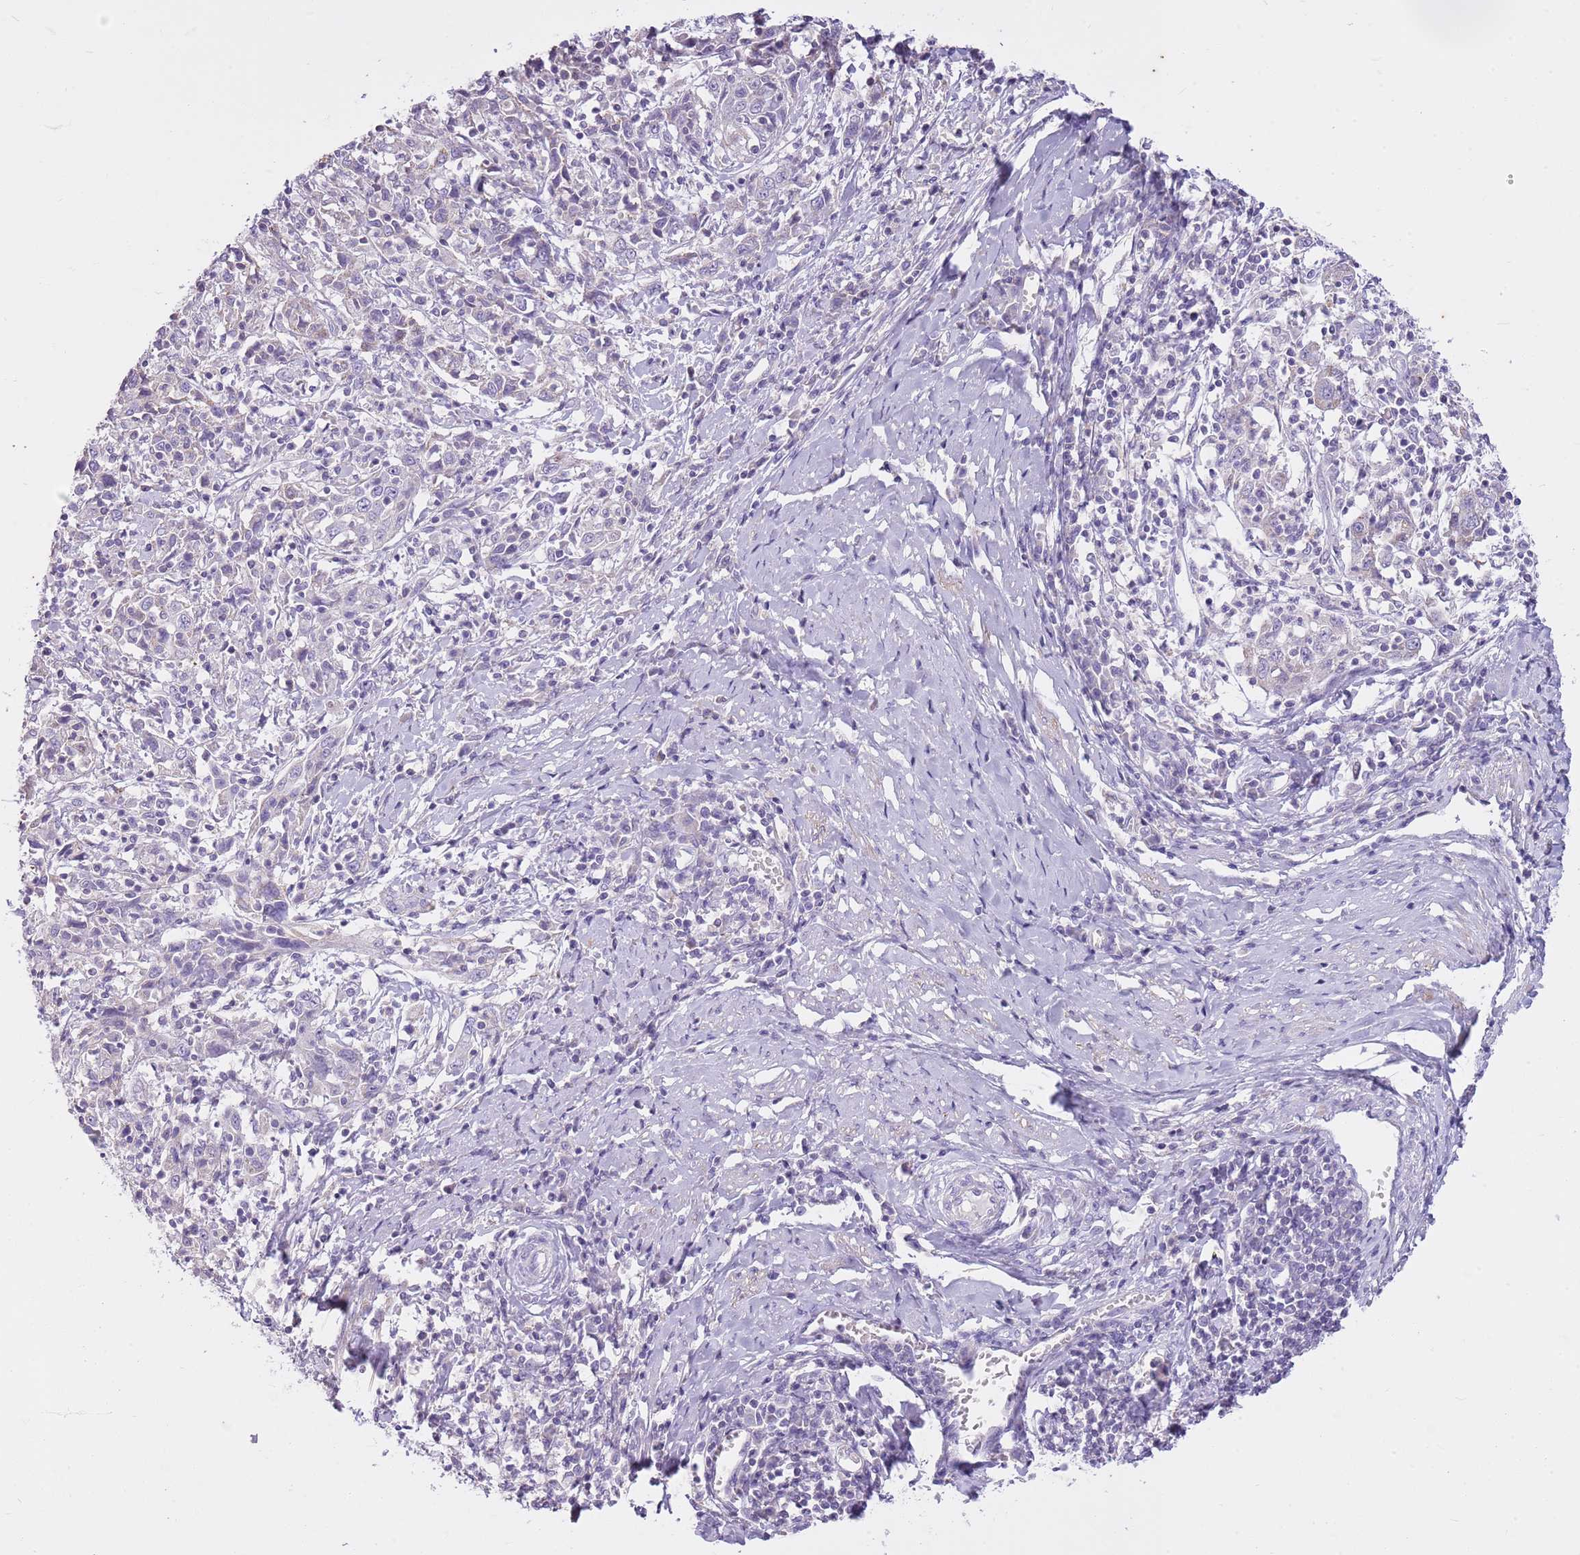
{"staining": {"intensity": "negative", "quantity": "none", "location": "none"}, "tissue": "cervical cancer", "cell_type": "Tumor cells", "image_type": "cancer", "snomed": [{"axis": "morphology", "description": "Squamous cell carcinoma, NOS"}, {"axis": "topography", "description": "Cervix"}], "caption": "Immunohistochemistry (IHC) of squamous cell carcinoma (cervical) displays no positivity in tumor cells.", "gene": "CNPPD1", "patient": {"sex": "female", "age": 46}}